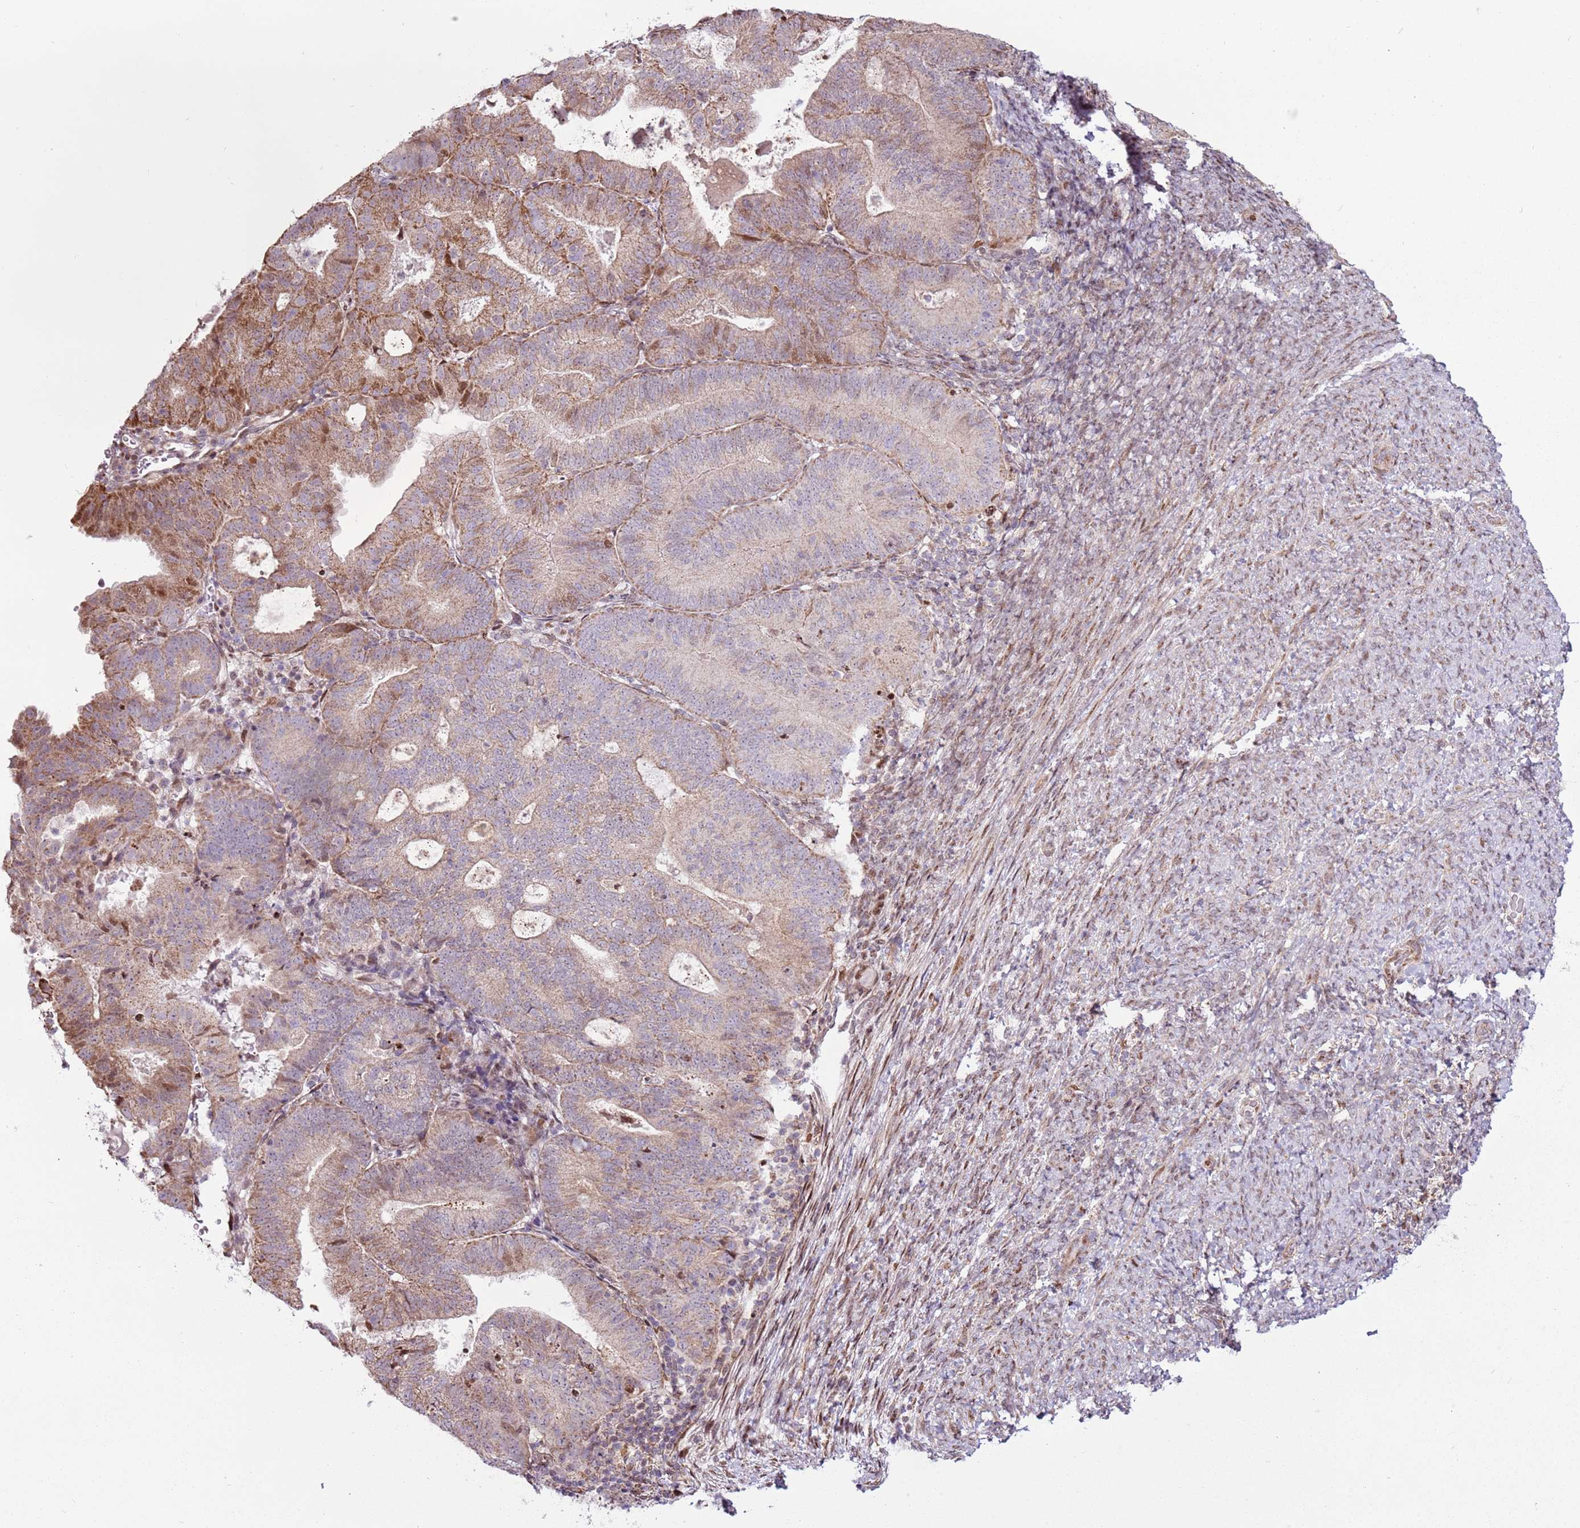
{"staining": {"intensity": "moderate", "quantity": "25%-75%", "location": "cytoplasmic/membranous"}, "tissue": "endometrial cancer", "cell_type": "Tumor cells", "image_type": "cancer", "snomed": [{"axis": "morphology", "description": "Adenocarcinoma, NOS"}, {"axis": "topography", "description": "Endometrium"}], "caption": "Protein staining exhibits moderate cytoplasmic/membranous staining in approximately 25%-75% of tumor cells in endometrial cancer (adenocarcinoma).", "gene": "PCTP", "patient": {"sex": "female", "age": 70}}